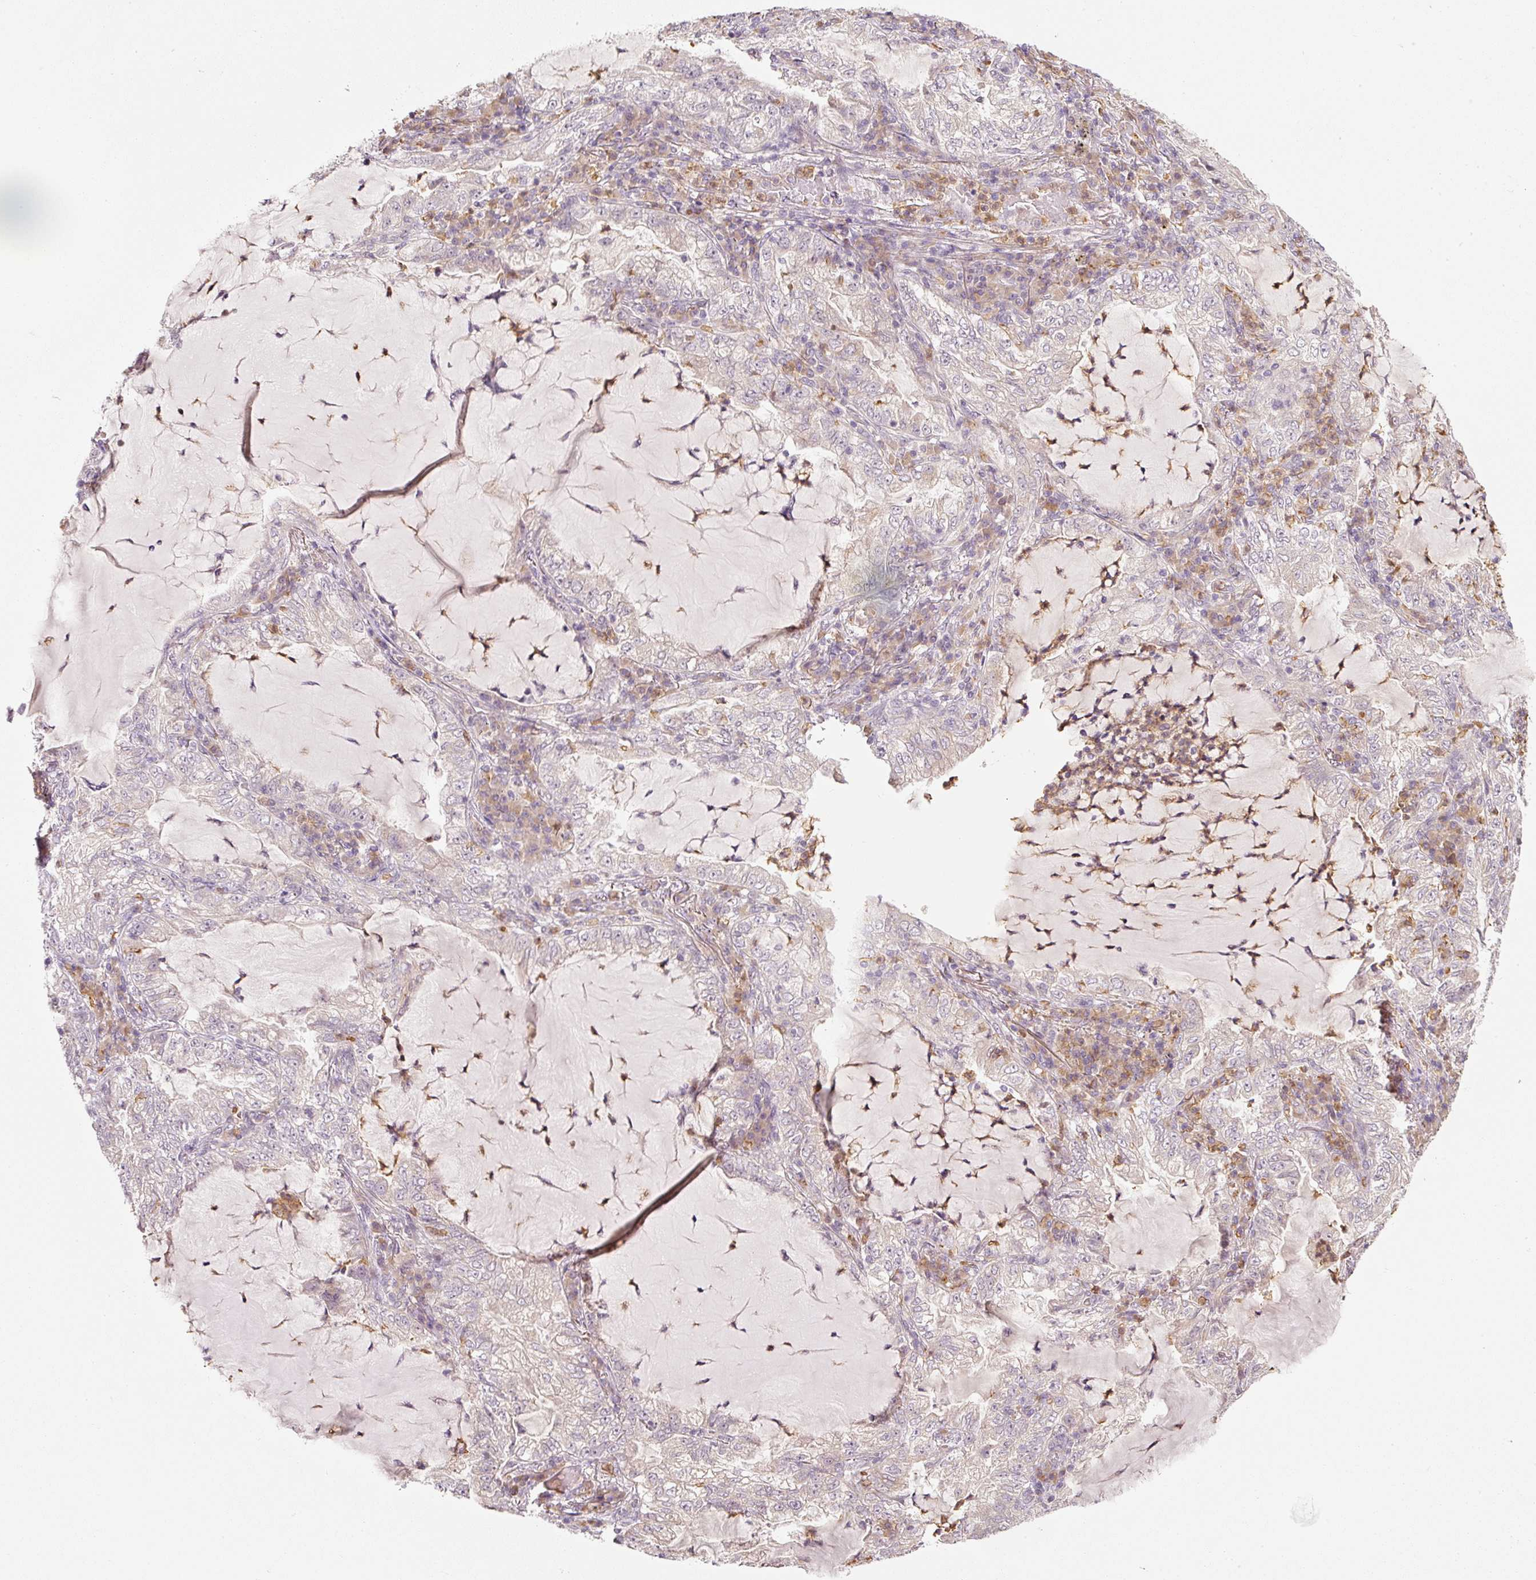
{"staining": {"intensity": "negative", "quantity": "none", "location": "none"}, "tissue": "lung cancer", "cell_type": "Tumor cells", "image_type": "cancer", "snomed": [{"axis": "morphology", "description": "Adenocarcinoma, NOS"}, {"axis": "topography", "description": "Lung"}], "caption": "DAB immunohistochemical staining of human lung adenocarcinoma shows no significant positivity in tumor cells. (DAB IHC visualized using brightfield microscopy, high magnification).", "gene": "CTTNBP2", "patient": {"sex": "female", "age": 73}}